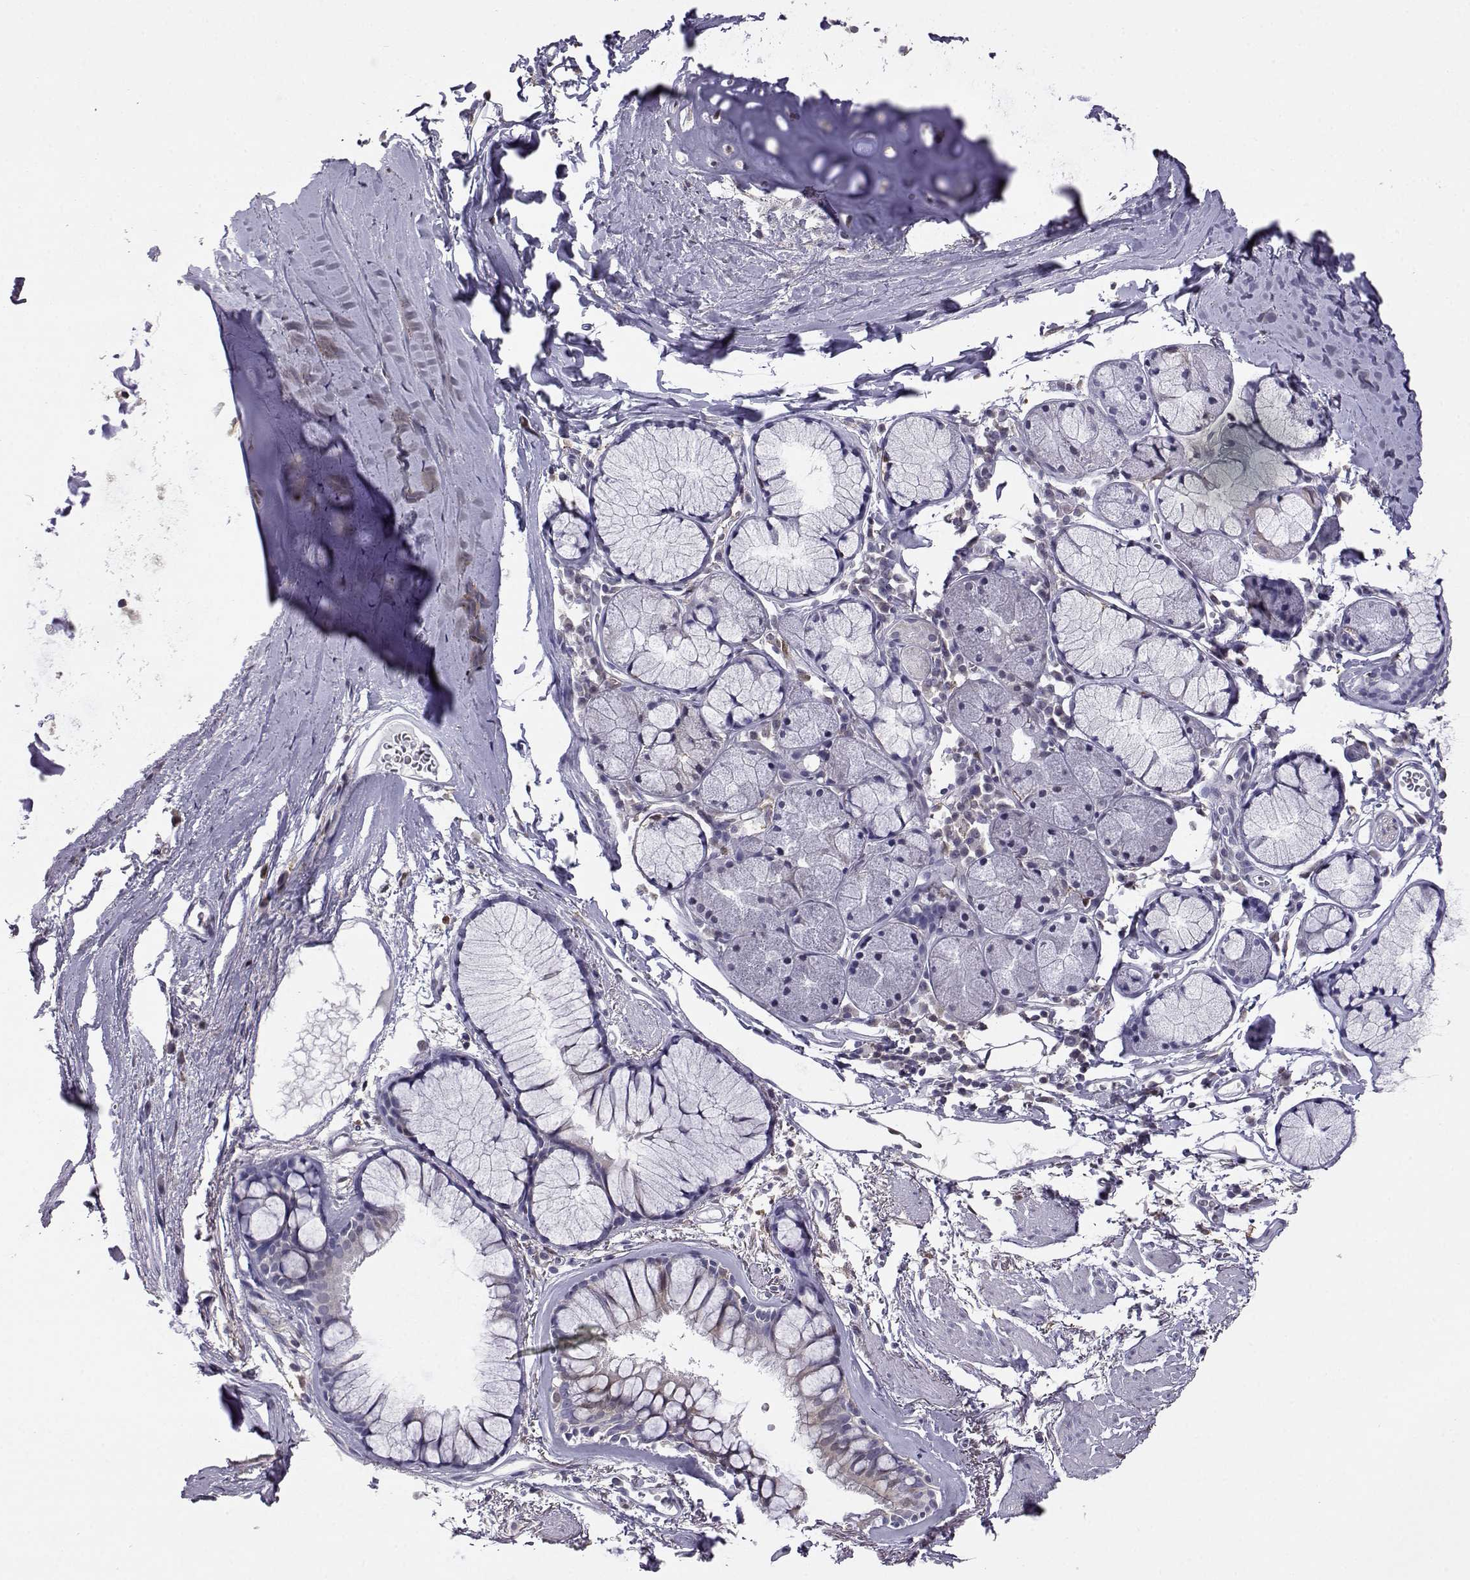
{"staining": {"intensity": "negative", "quantity": "none", "location": "none"}, "tissue": "bronchus", "cell_type": "Respiratory epithelial cells", "image_type": "normal", "snomed": [{"axis": "morphology", "description": "Normal tissue, NOS"}, {"axis": "morphology", "description": "Squamous cell carcinoma, NOS"}, {"axis": "topography", "description": "Cartilage tissue"}, {"axis": "topography", "description": "Bronchus"}], "caption": "A high-resolution photomicrograph shows immunohistochemistry (IHC) staining of unremarkable bronchus, which shows no significant staining in respiratory epithelial cells. (Stains: DAB (3,3'-diaminobenzidine) immunohistochemistry with hematoxylin counter stain, Microscopy: brightfield microscopy at high magnification).", "gene": "AKR1B1", "patient": {"sex": "male", "age": 72}}